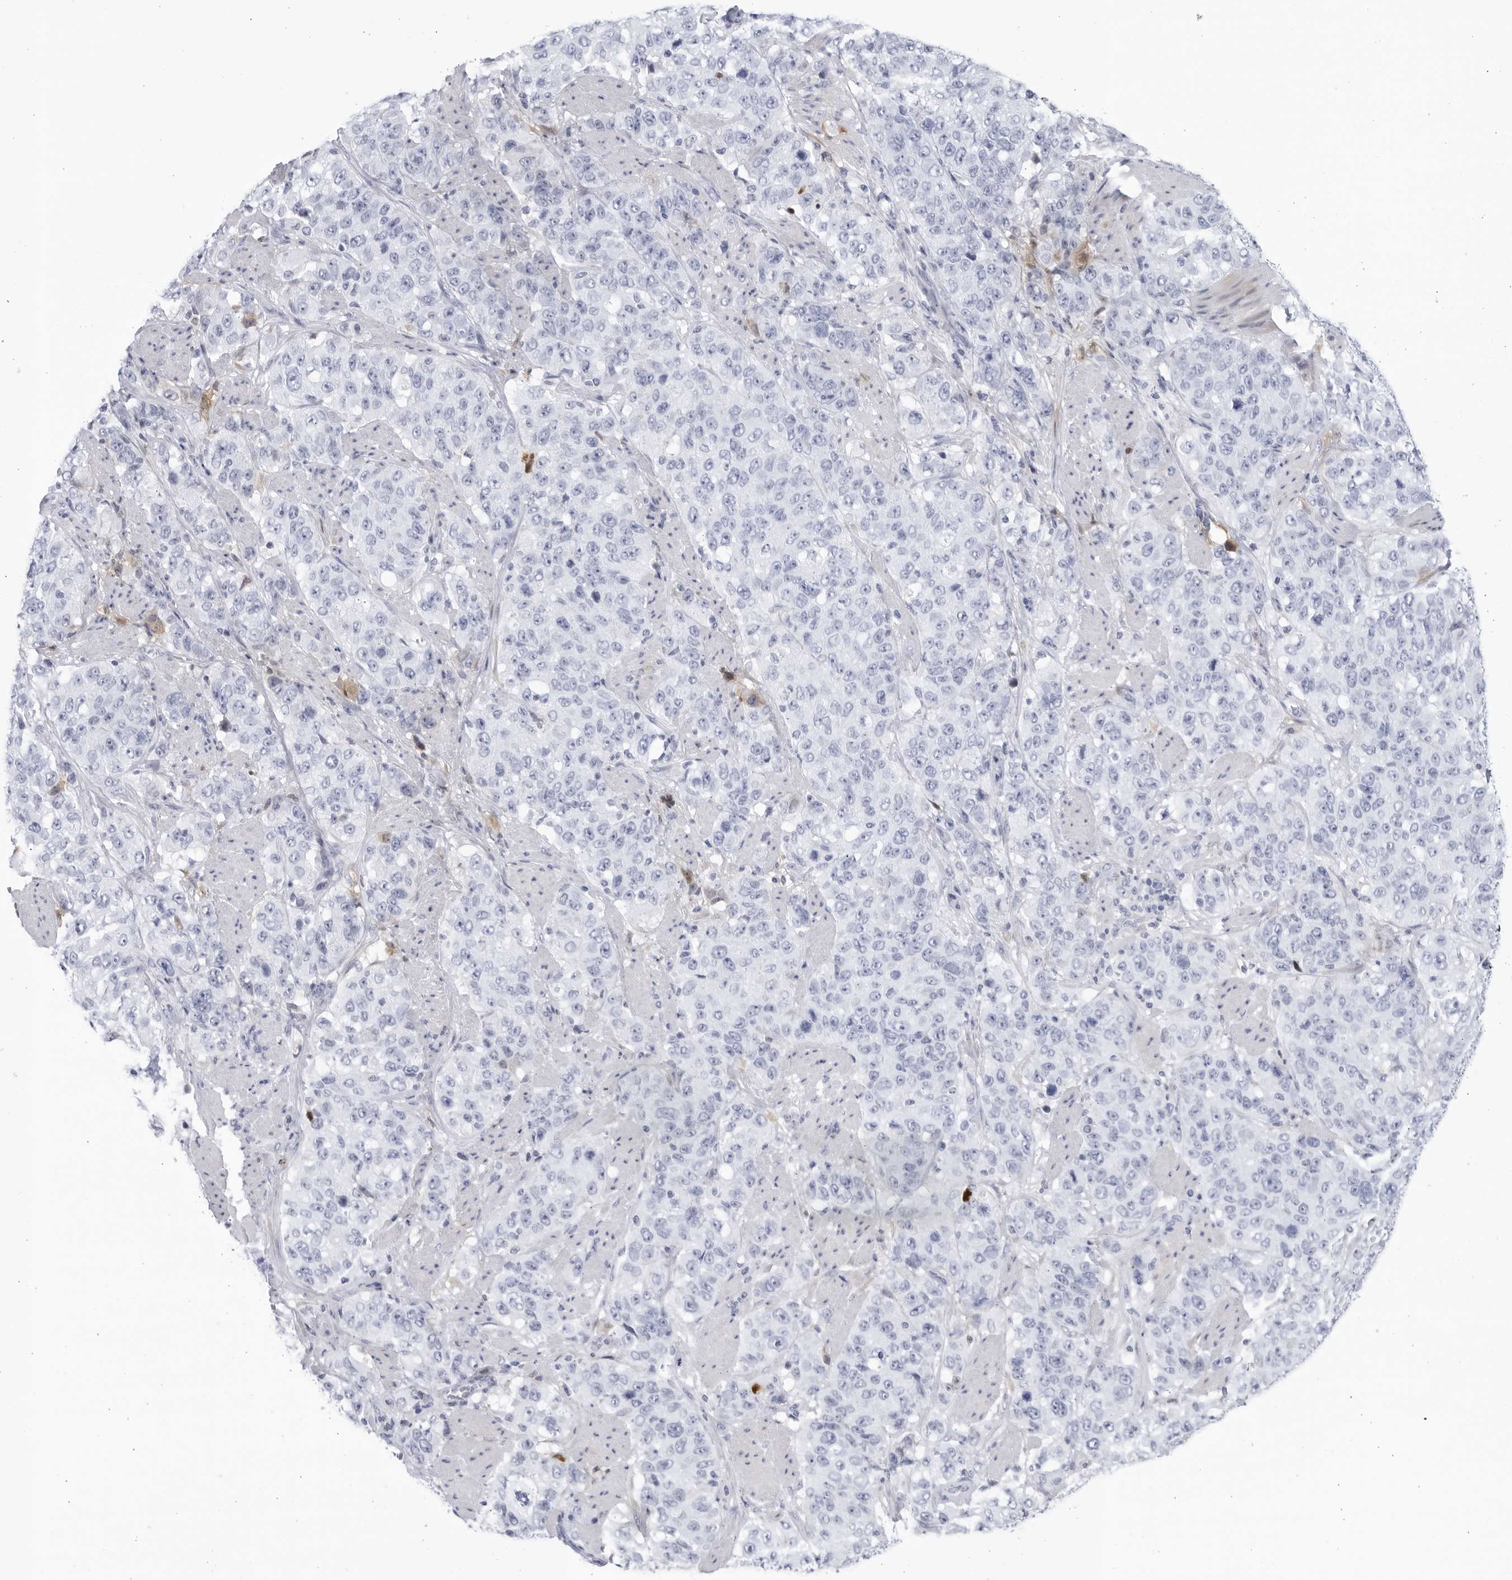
{"staining": {"intensity": "negative", "quantity": "none", "location": "none"}, "tissue": "stomach cancer", "cell_type": "Tumor cells", "image_type": "cancer", "snomed": [{"axis": "morphology", "description": "Adenocarcinoma, NOS"}, {"axis": "topography", "description": "Stomach"}], "caption": "Adenocarcinoma (stomach) was stained to show a protein in brown. There is no significant positivity in tumor cells.", "gene": "CNBD1", "patient": {"sex": "male", "age": 48}}